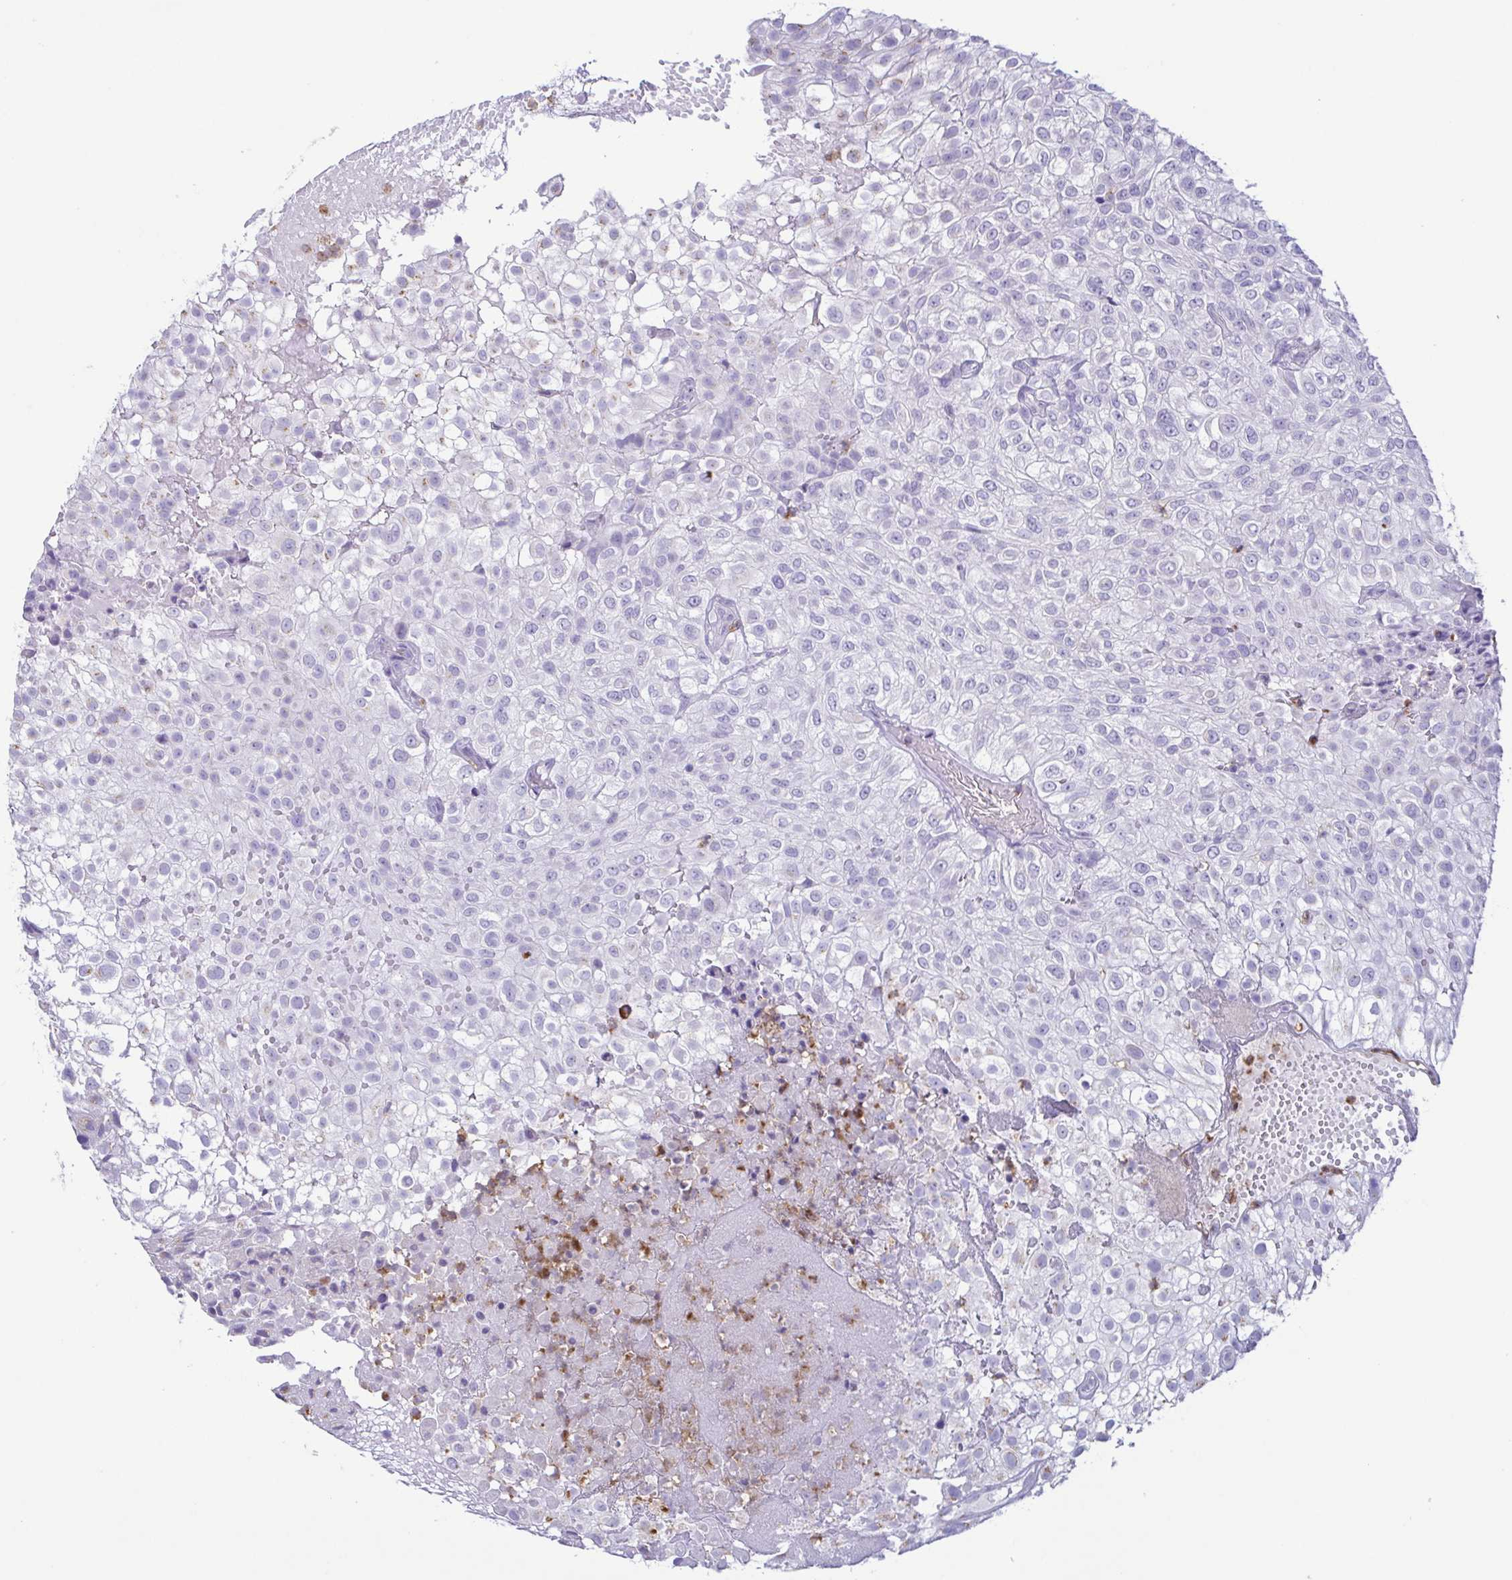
{"staining": {"intensity": "negative", "quantity": "none", "location": "none"}, "tissue": "urothelial cancer", "cell_type": "Tumor cells", "image_type": "cancer", "snomed": [{"axis": "morphology", "description": "Urothelial carcinoma, High grade"}, {"axis": "topography", "description": "Urinary bladder"}], "caption": "Tumor cells are negative for protein expression in human high-grade urothelial carcinoma.", "gene": "AZU1", "patient": {"sex": "male", "age": 56}}